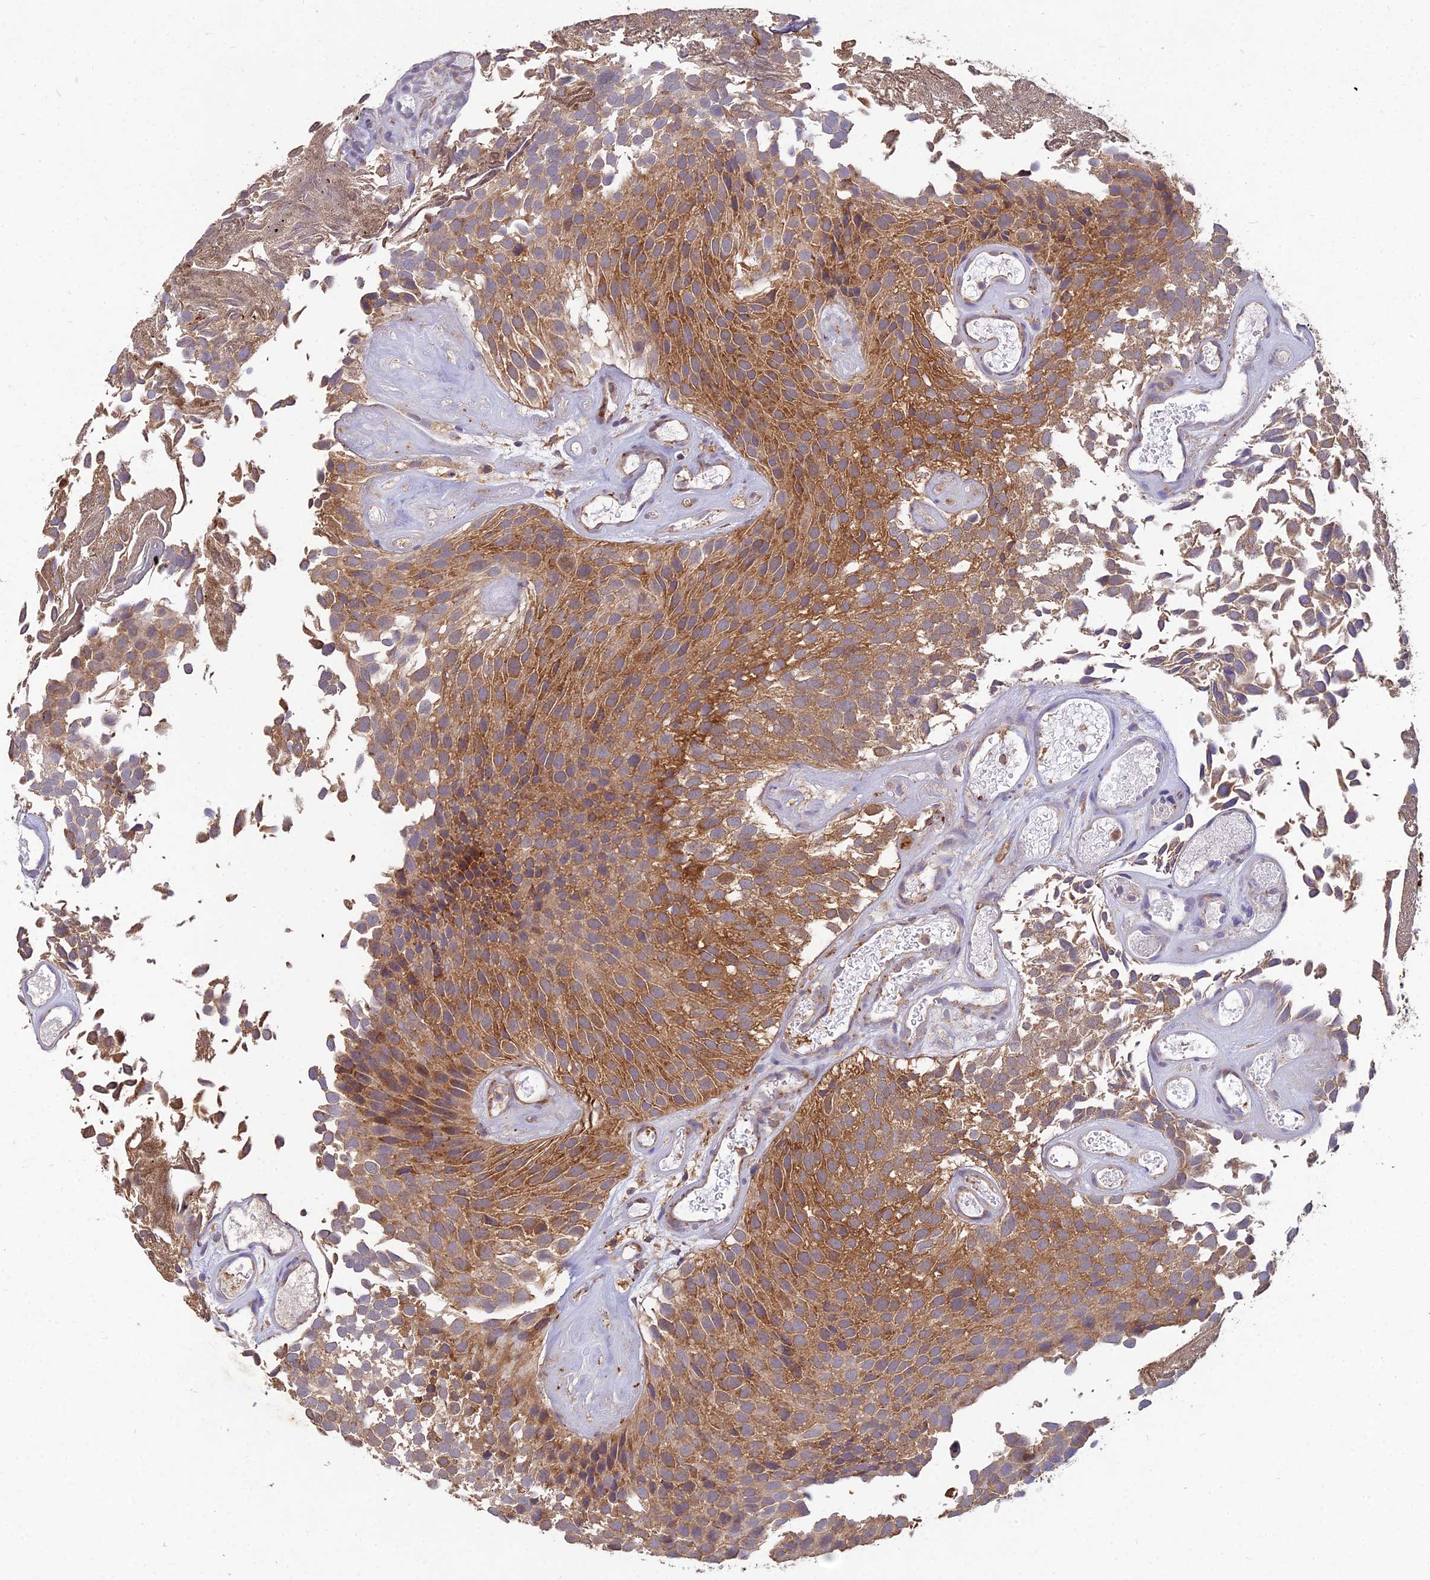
{"staining": {"intensity": "moderate", "quantity": ">75%", "location": "cytoplasmic/membranous"}, "tissue": "urothelial cancer", "cell_type": "Tumor cells", "image_type": "cancer", "snomed": [{"axis": "morphology", "description": "Urothelial carcinoma, Low grade"}, {"axis": "topography", "description": "Urinary bladder"}], "caption": "Protein expression analysis of human urothelial cancer reveals moderate cytoplasmic/membranous staining in about >75% of tumor cells.", "gene": "NXNL2", "patient": {"sex": "male", "age": 89}}